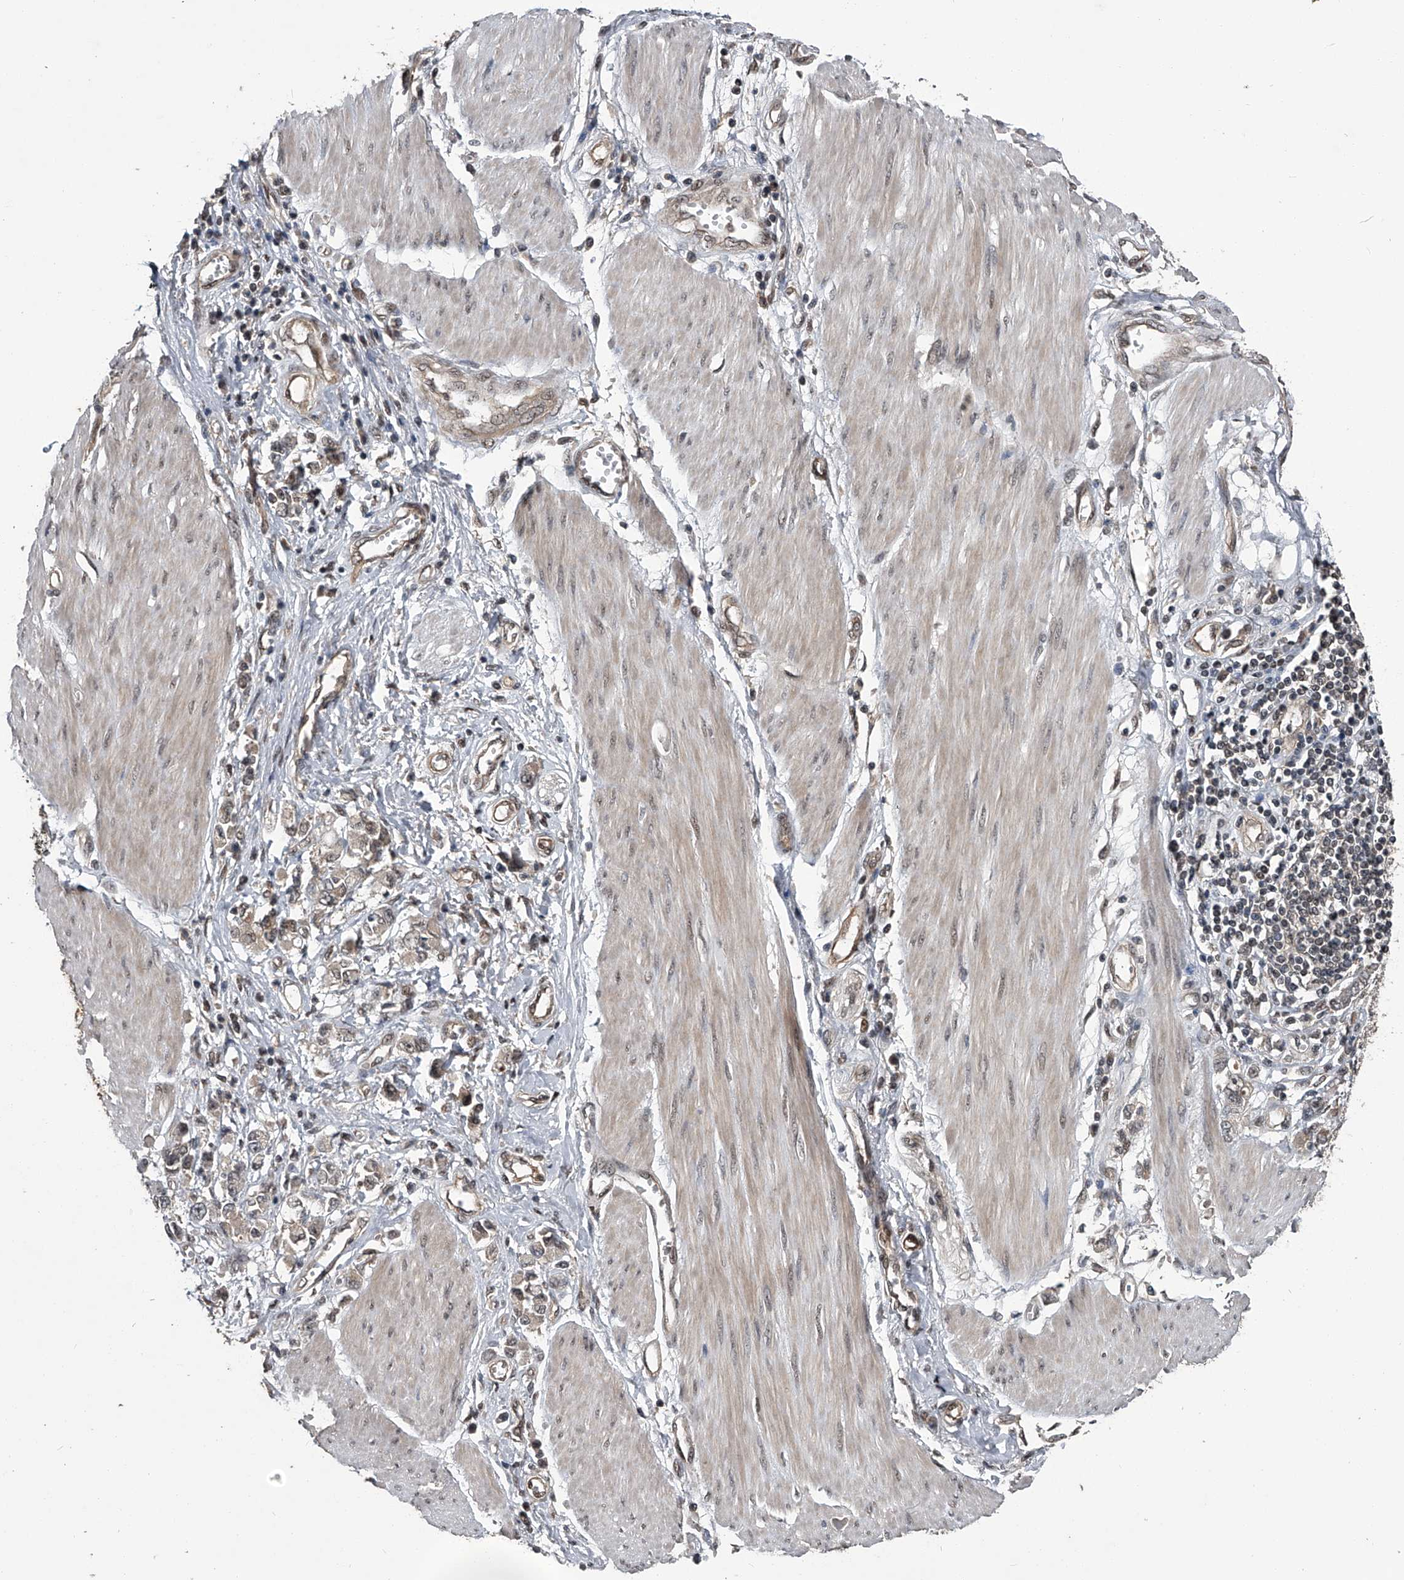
{"staining": {"intensity": "negative", "quantity": "none", "location": "none"}, "tissue": "stomach cancer", "cell_type": "Tumor cells", "image_type": "cancer", "snomed": [{"axis": "morphology", "description": "Adenocarcinoma, NOS"}, {"axis": "topography", "description": "Stomach"}], "caption": "There is no significant staining in tumor cells of stomach cancer (adenocarcinoma).", "gene": "SLC12A8", "patient": {"sex": "female", "age": 76}}